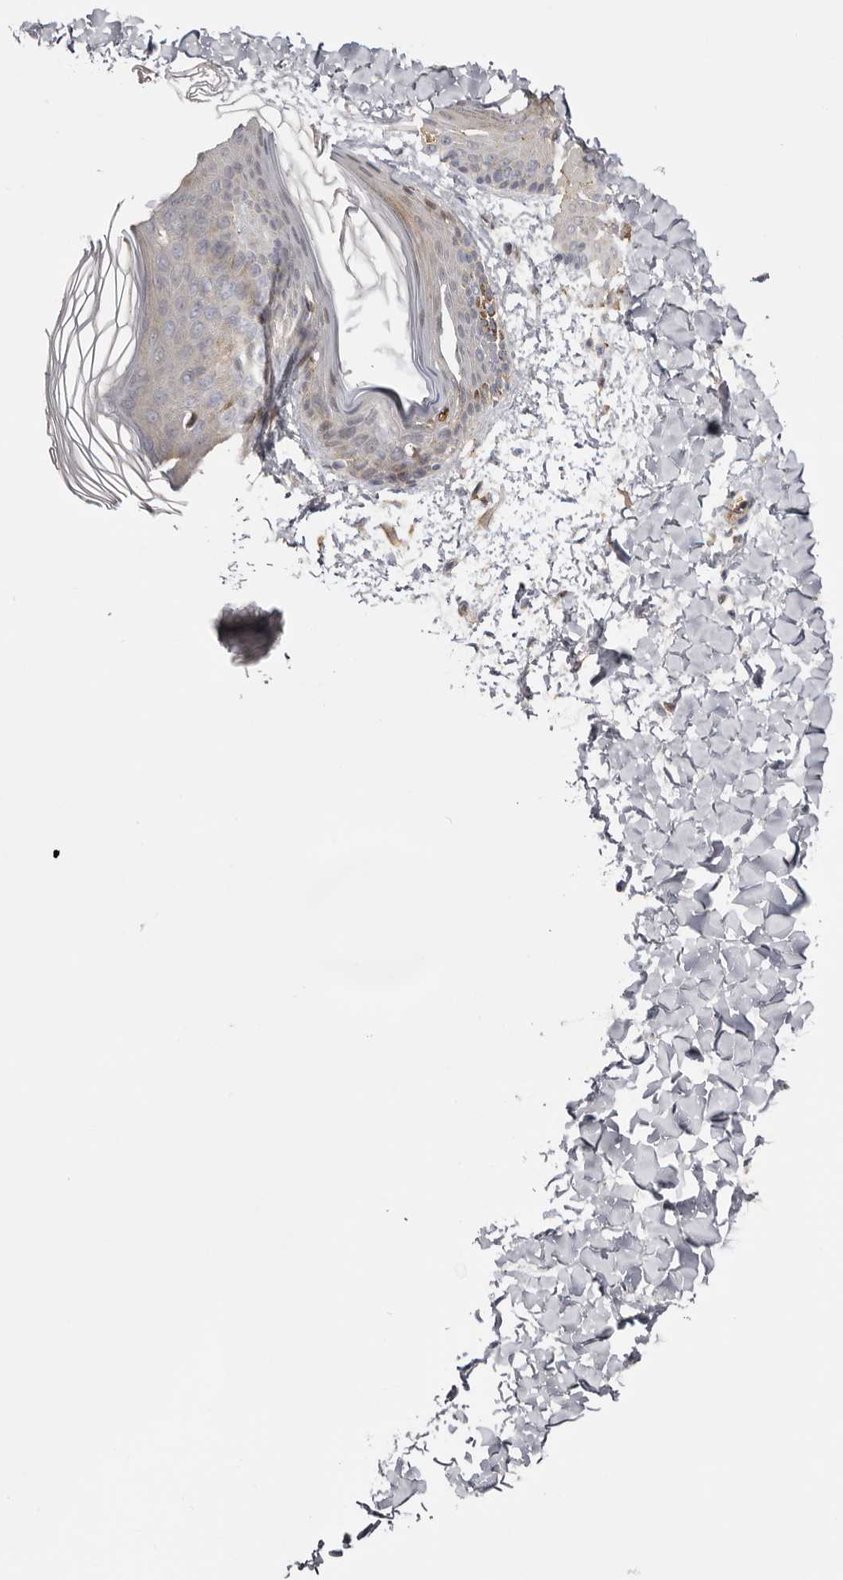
{"staining": {"intensity": "weak", "quantity": "<25%", "location": "cytoplasmic/membranous"}, "tissue": "skin", "cell_type": "Fibroblasts", "image_type": "normal", "snomed": [{"axis": "morphology", "description": "Normal tissue, NOS"}, {"axis": "morphology", "description": "Neoplasm, benign, NOS"}, {"axis": "topography", "description": "Skin"}, {"axis": "topography", "description": "Soft tissue"}], "caption": "High power microscopy photomicrograph of an immunohistochemistry (IHC) micrograph of normal skin, revealing no significant positivity in fibroblasts. (DAB IHC, high magnification).", "gene": "MSRB2", "patient": {"sex": "male", "age": 26}}